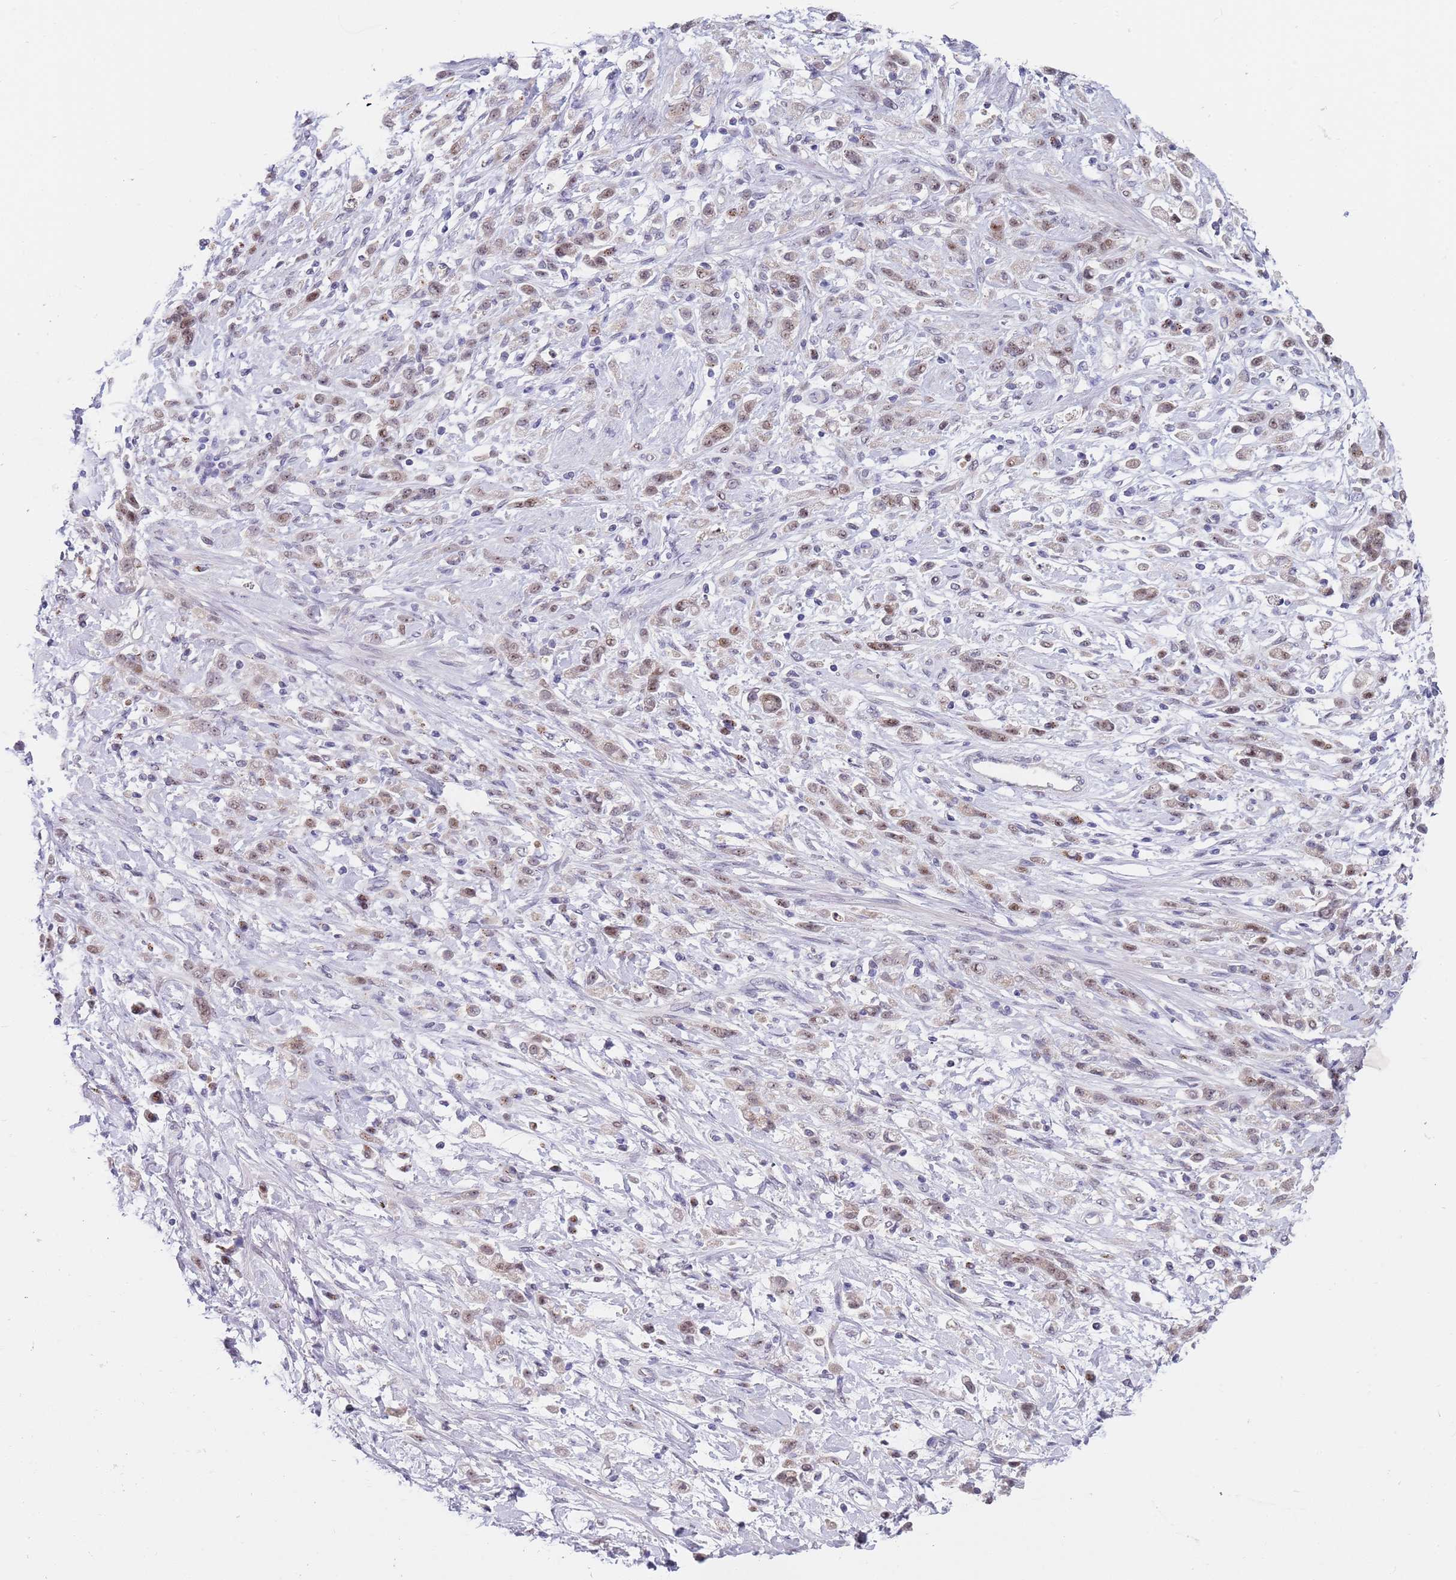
{"staining": {"intensity": "weak", "quantity": ">75%", "location": "nuclear"}, "tissue": "stomach cancer", "cell_type": "Tumor cells", "image_type": "cancer", "snomed": [{"axis": "morphology", "description": "Adenocarcinoma, NOS"}, {"axis": "topography", "description": "Stomach"}], "caption": "Stomach cancer (adenocarcinoma) stained for a protein (brown) displays weak nuclear positive expression in about >75% of tumor cells.", "gene": "PLCL2", "patient": {"sex": "female", "age": 60}}